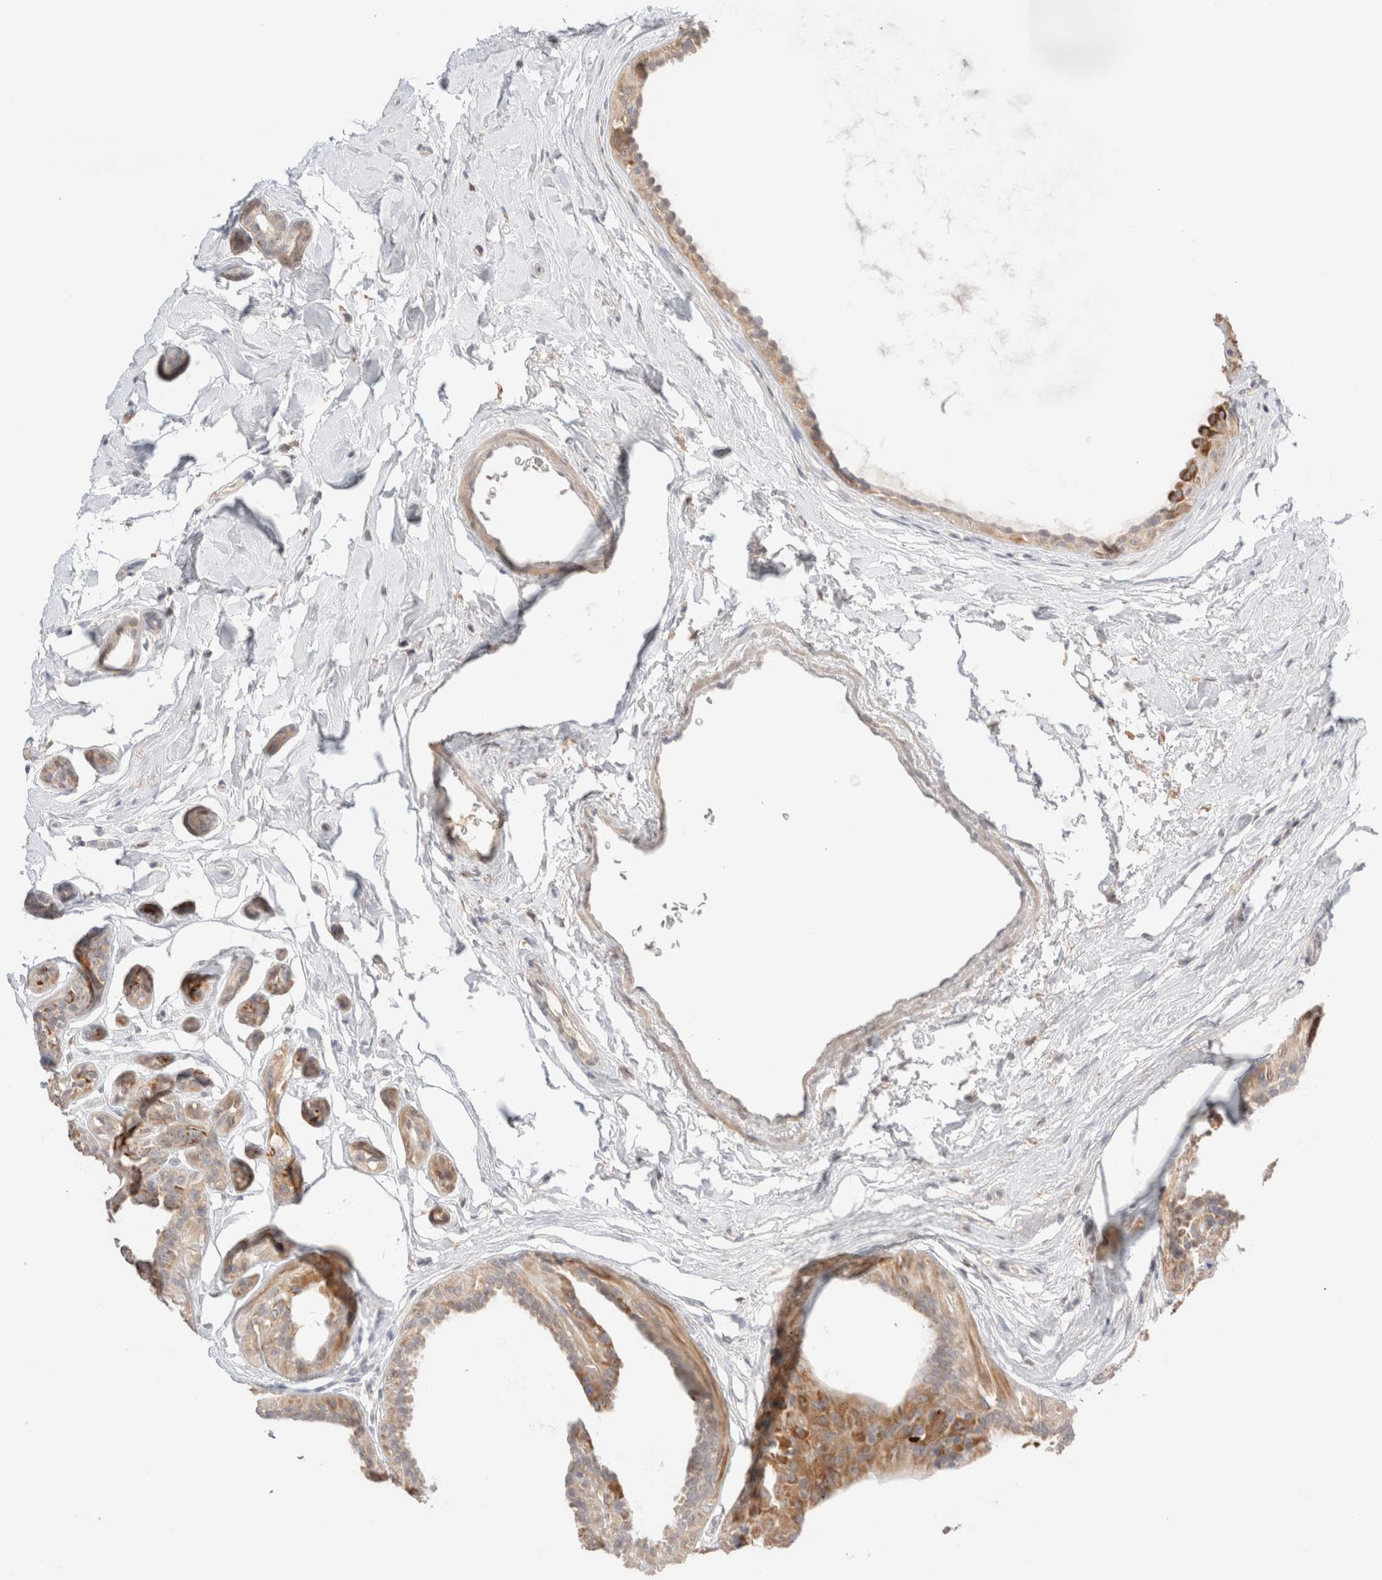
{"staining": {"intensity": "moderate", "quantity": ">75%", "location": "cytoplasmic/membranous"}, "tissue": "breast cancer", "cell_type": "Tumor cells", "image_type": "cancer", "snomed": [{"axis": "morphology", "description": "Duct carcinoma"}, {"axis": "topography", "description": "Breast"}], "caption": "Breast cancer stained with a brown dye reveals moderate cytoplasmic/membranous positive expression in approximately >75% of tumor cells.", "gene": "TRIM41", "patient": {"sex": "female", "age": 55}}